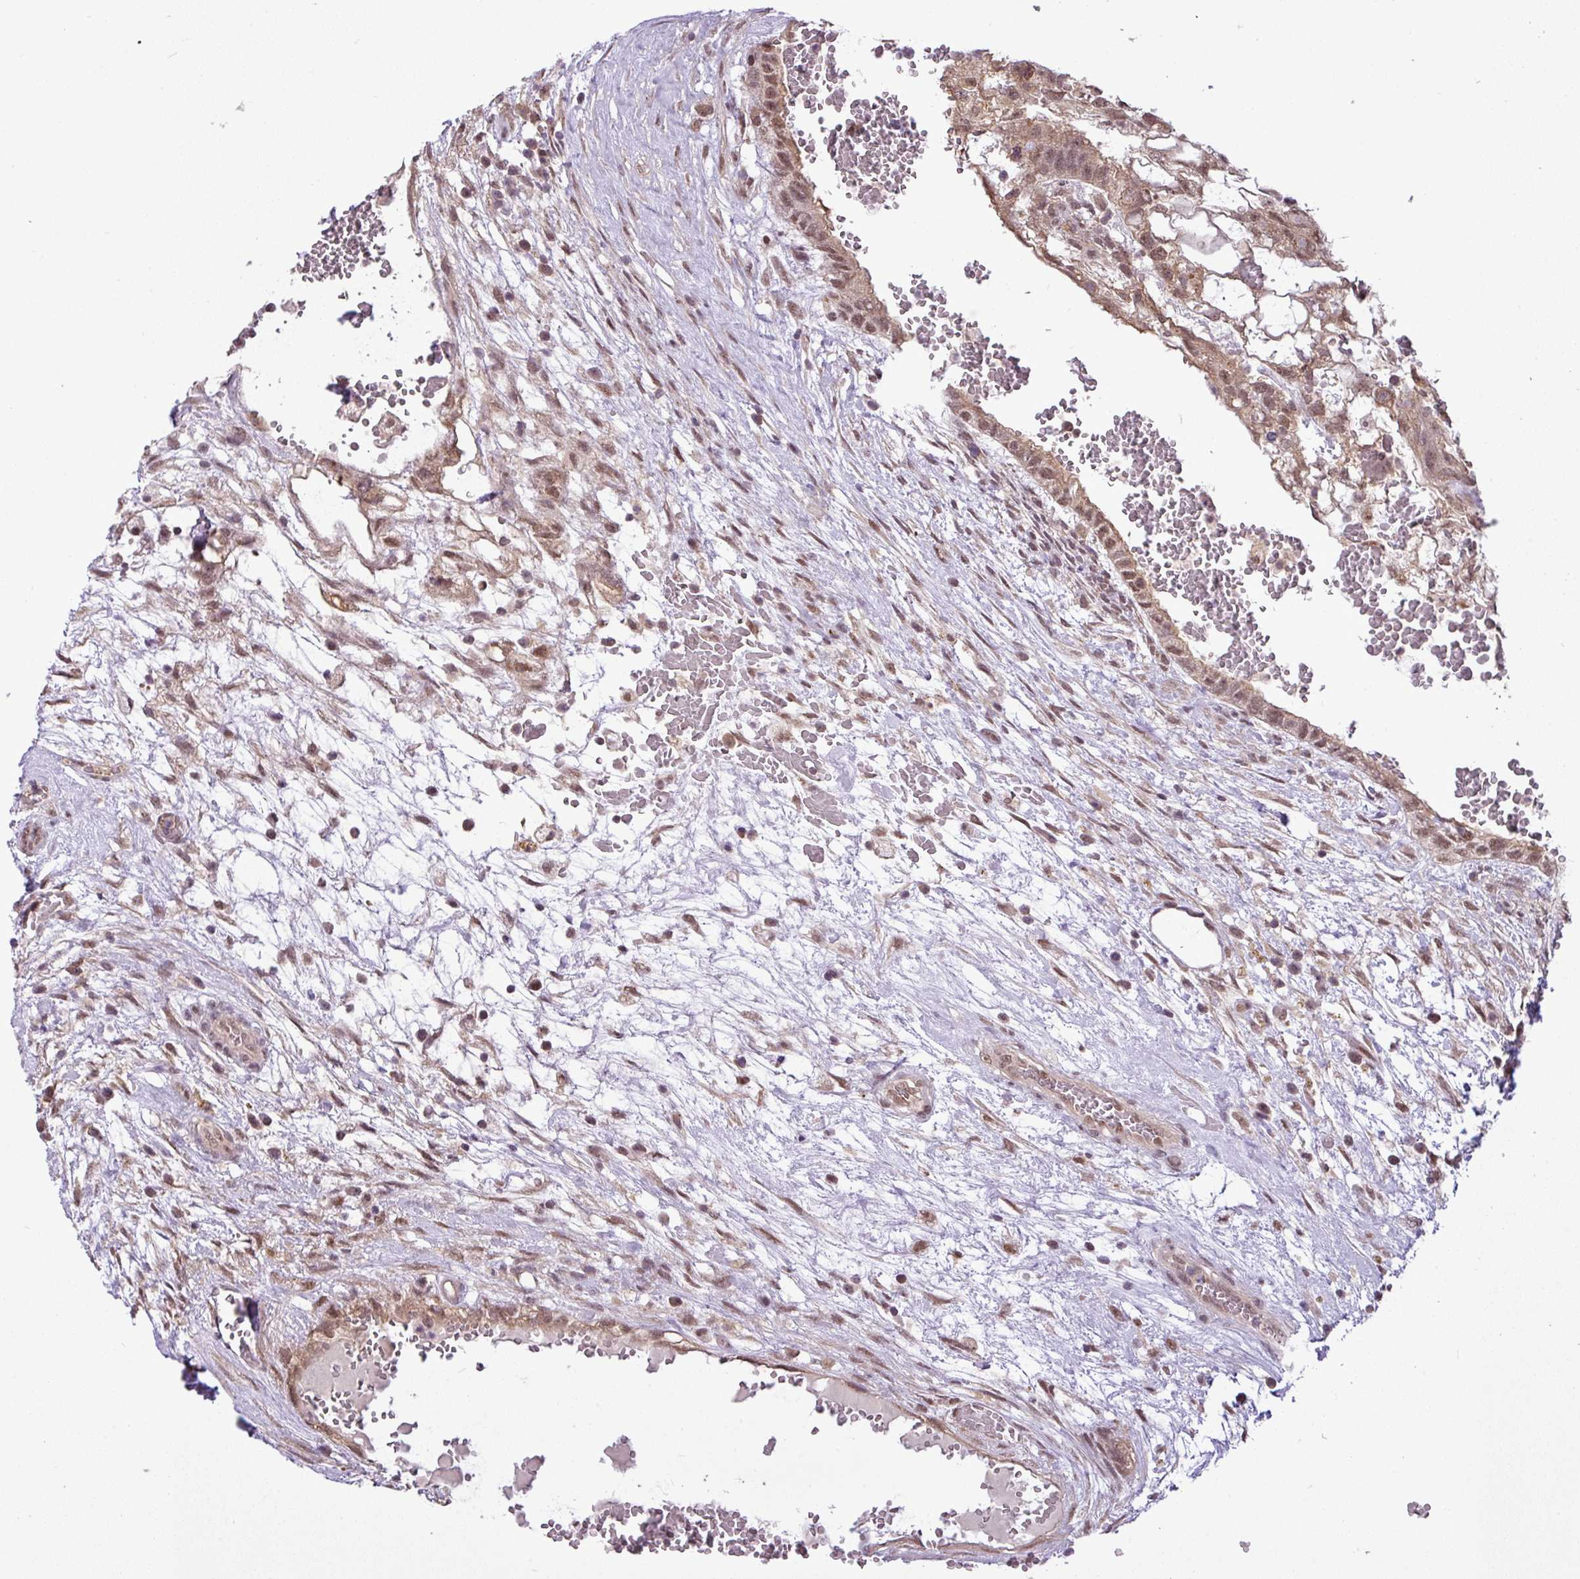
{"staining": {"intensity": "moderate", "quantity": ">75%", "location": "cytoplasmic/membranous,nuclear"}, "tissue": "testis cancer", "cell_type": "Tumor cells", "image_type": "cancer", "snomed": [{"axis": "morphology", "description": "Normal tissue, NOS"}, {"axis": "morphology", "description": "Carcinoma, Embryonal, NOS"}, {"axis": "topography", "description": "Testis"}], "caption": "Approximately >75% of tumor cells in human embryonal carcinoma (testis) exhibit moderate cytoplasmic/membranous and nuclear protein positivity as visualized by brown immunohistochemical staining.", "gene": "MFHAS1", "patient": {"sex": "male", "age": 32}}